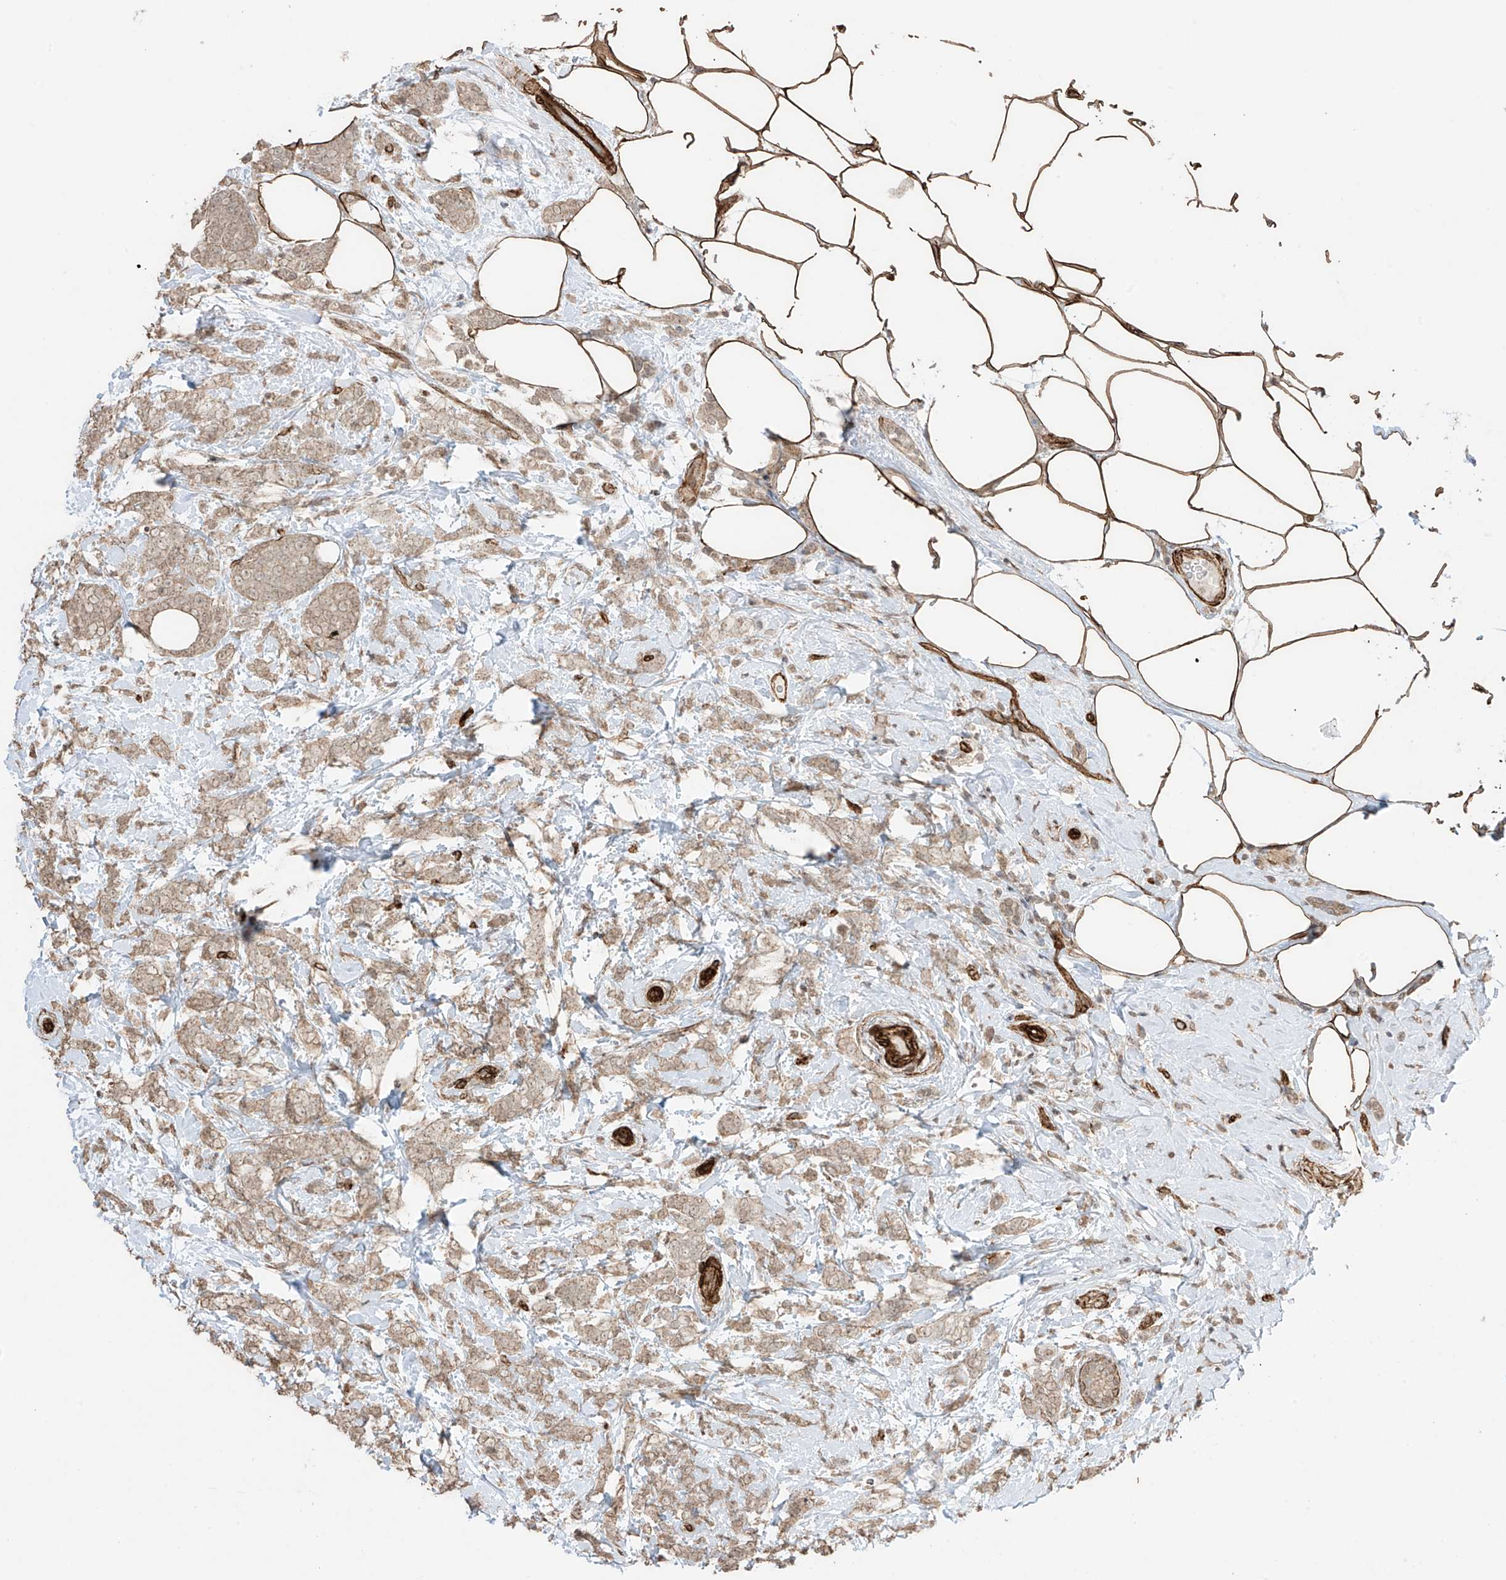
{"staining": {"intensity": "weak", "quantity": ">75%", "location": "cytoplasmic/membranous"}, "tissue": "breast cancer", "cell_type": "Tumor cells", "image_type": "cancer", "snomed": [{"axis": "morphology", "description": "Lobular carcinoma"}, {"axis": "topography", "description": "Breast"}], "caption": "A brown stain highlights weak cytoplasmic/membranous positivity of a protein in human breast cancer (lobular carcinoma) tumor cells.", "gene": "TTLL5", "patient": {"sex": "female", "age": 58}}